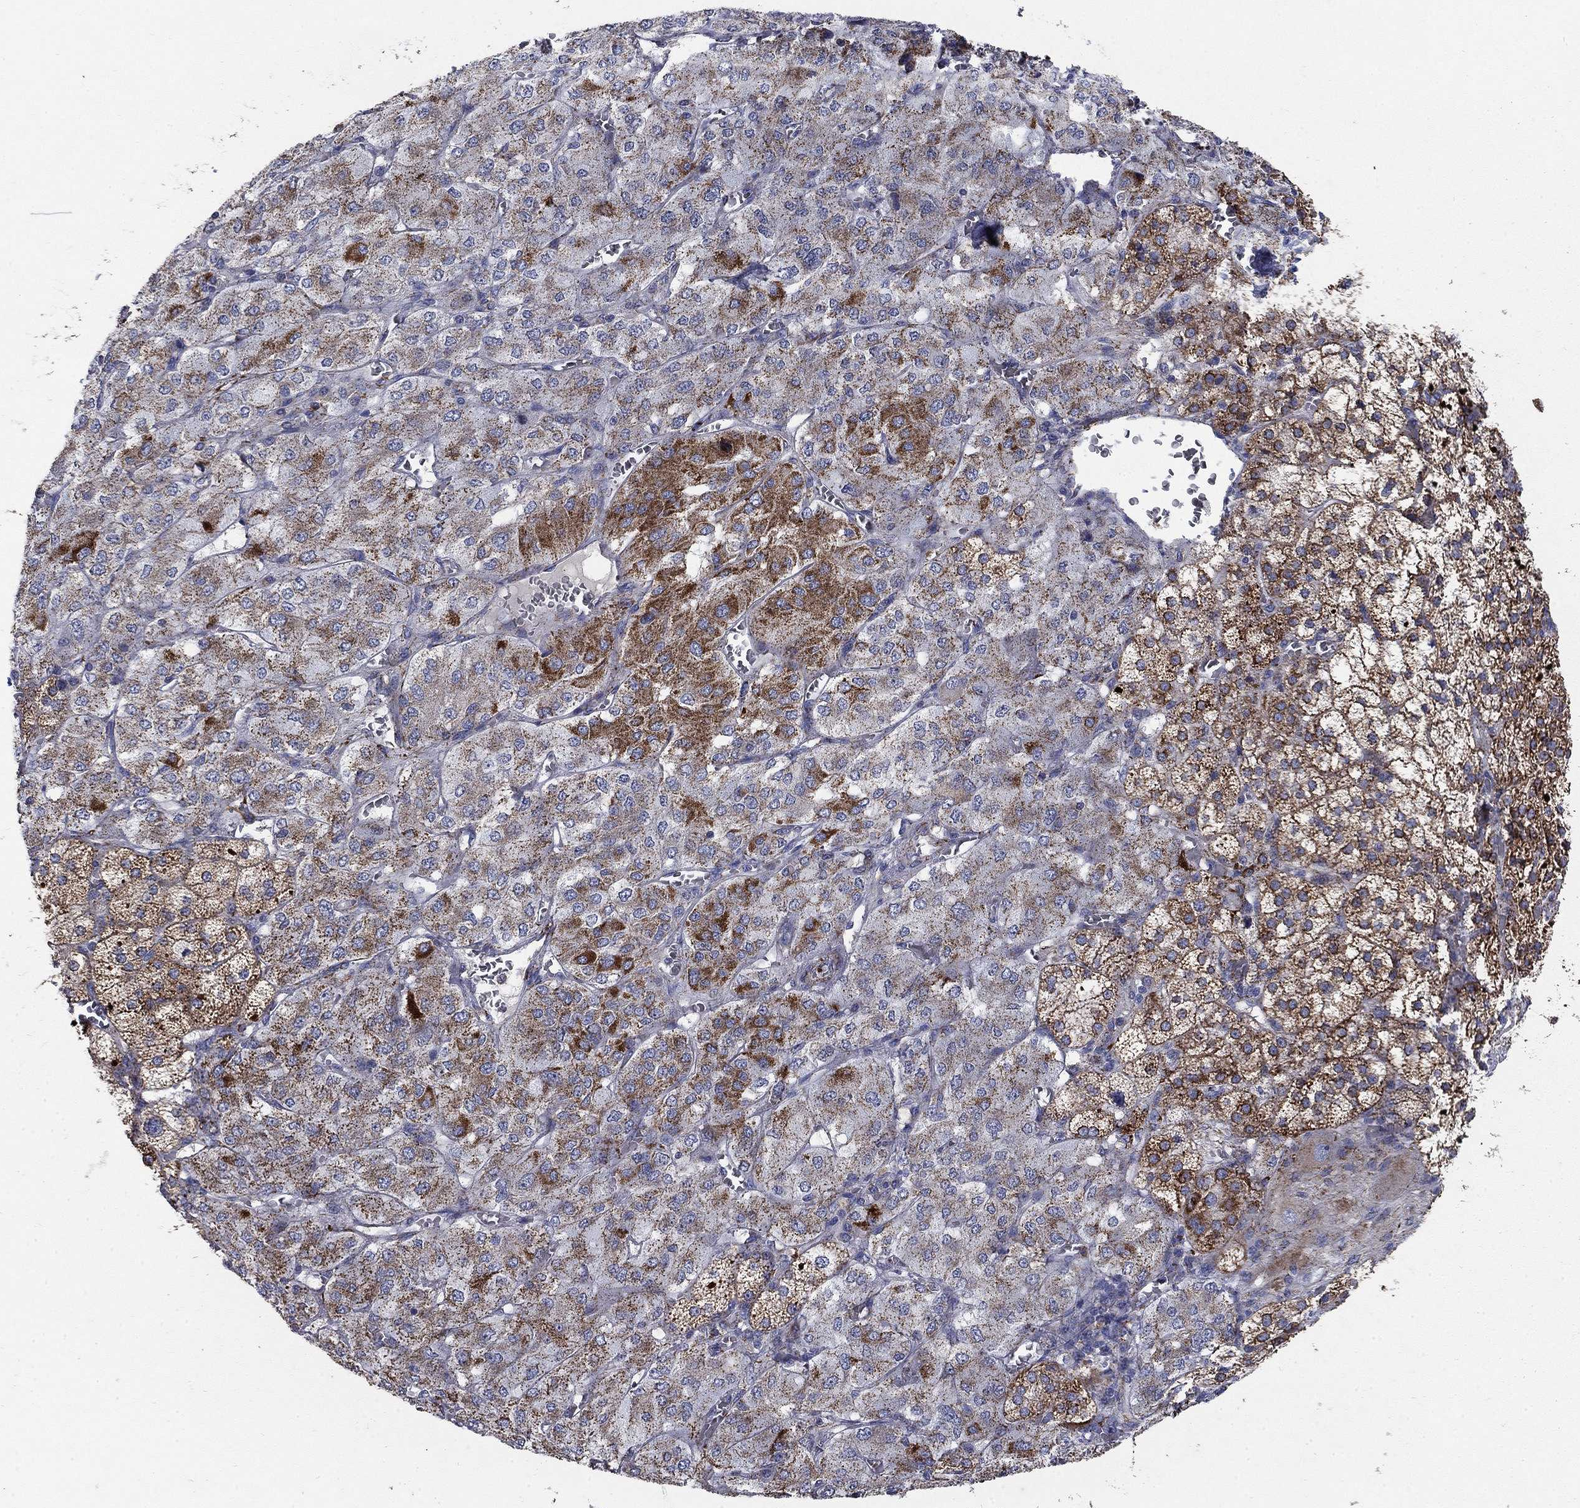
{"staining": {"intensity": "strong", "quantity": ">75%", "location": "cytoplasmic/membranous"}, "tissue": "adrenal gland", "cell_type": "Glandular cells", "image_type": "normal", "snomed": [{"axis": "morphology", "description": "Normal tissue, NOS"}, {"axis": "topography", "description": "Adrenal gland"}], "caption": "A brown stain labels strong cytoplasmic/membranous positivity of a protein in glandular cells of benign adrenal gland. (Stains: DAB in brown, nuclei in blue, Microscopy: brightfield microscopy at high magnification).", "gene": "PNPLA2", "patient": {"sex": "female", "age": 60}}